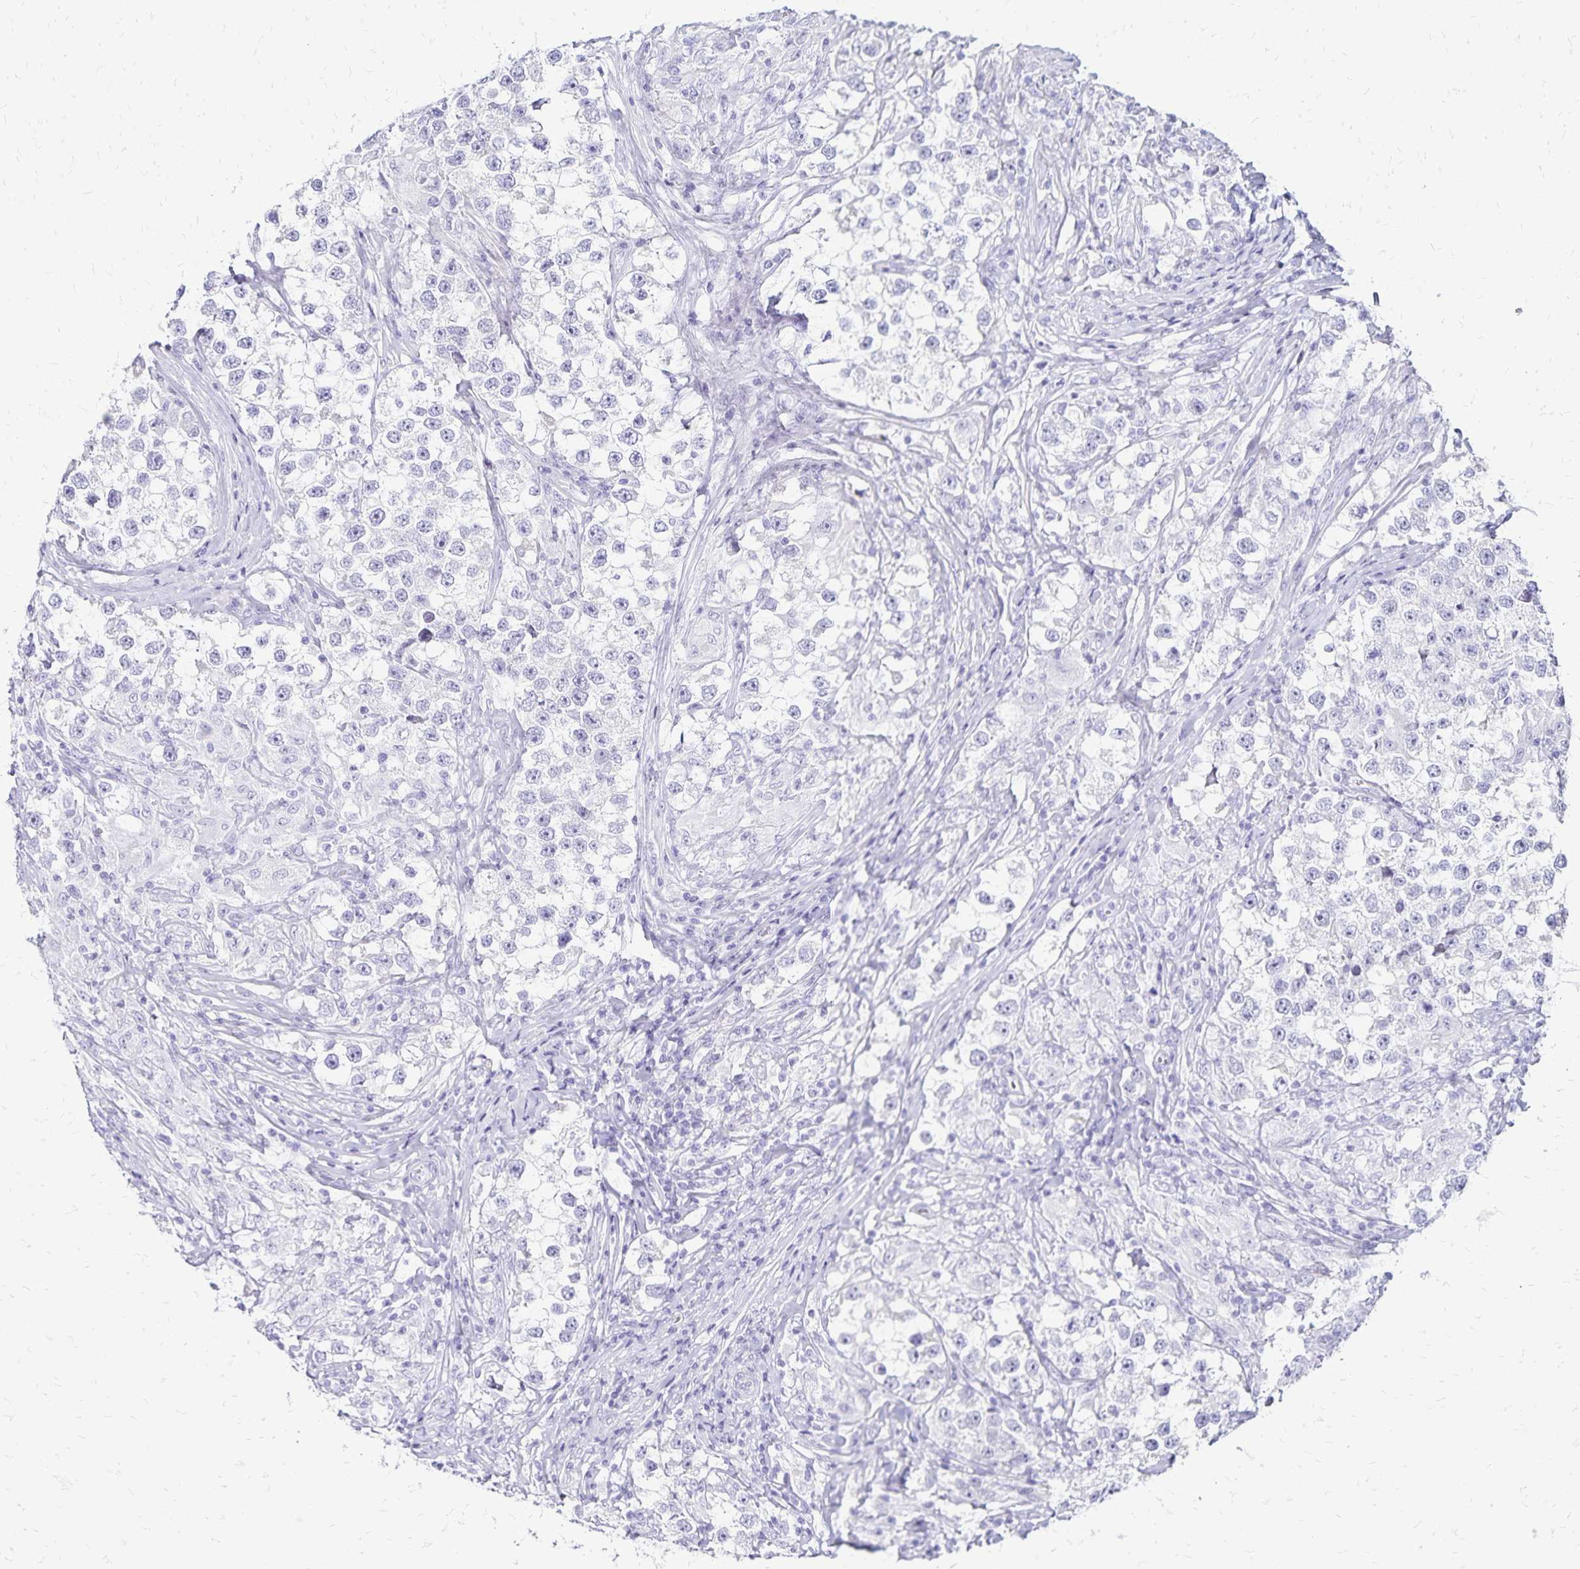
{"staining": {"intensity": "negative", "quantity": "none", "location": "none"}, "tissue": "testis cancer", "cell_type": "Tumor cells", "image_type": "cancer", "snomed": [{"axis": "morphology", "description": "Seminoma, NOS"}, {"axis": "topography", "description": "Testis"}], "caption": "Tumor cells are negative for brown protein staining in testis seminoma.", "gene": "LIN28B", "patient": {"sex": "male", "age": 46}}